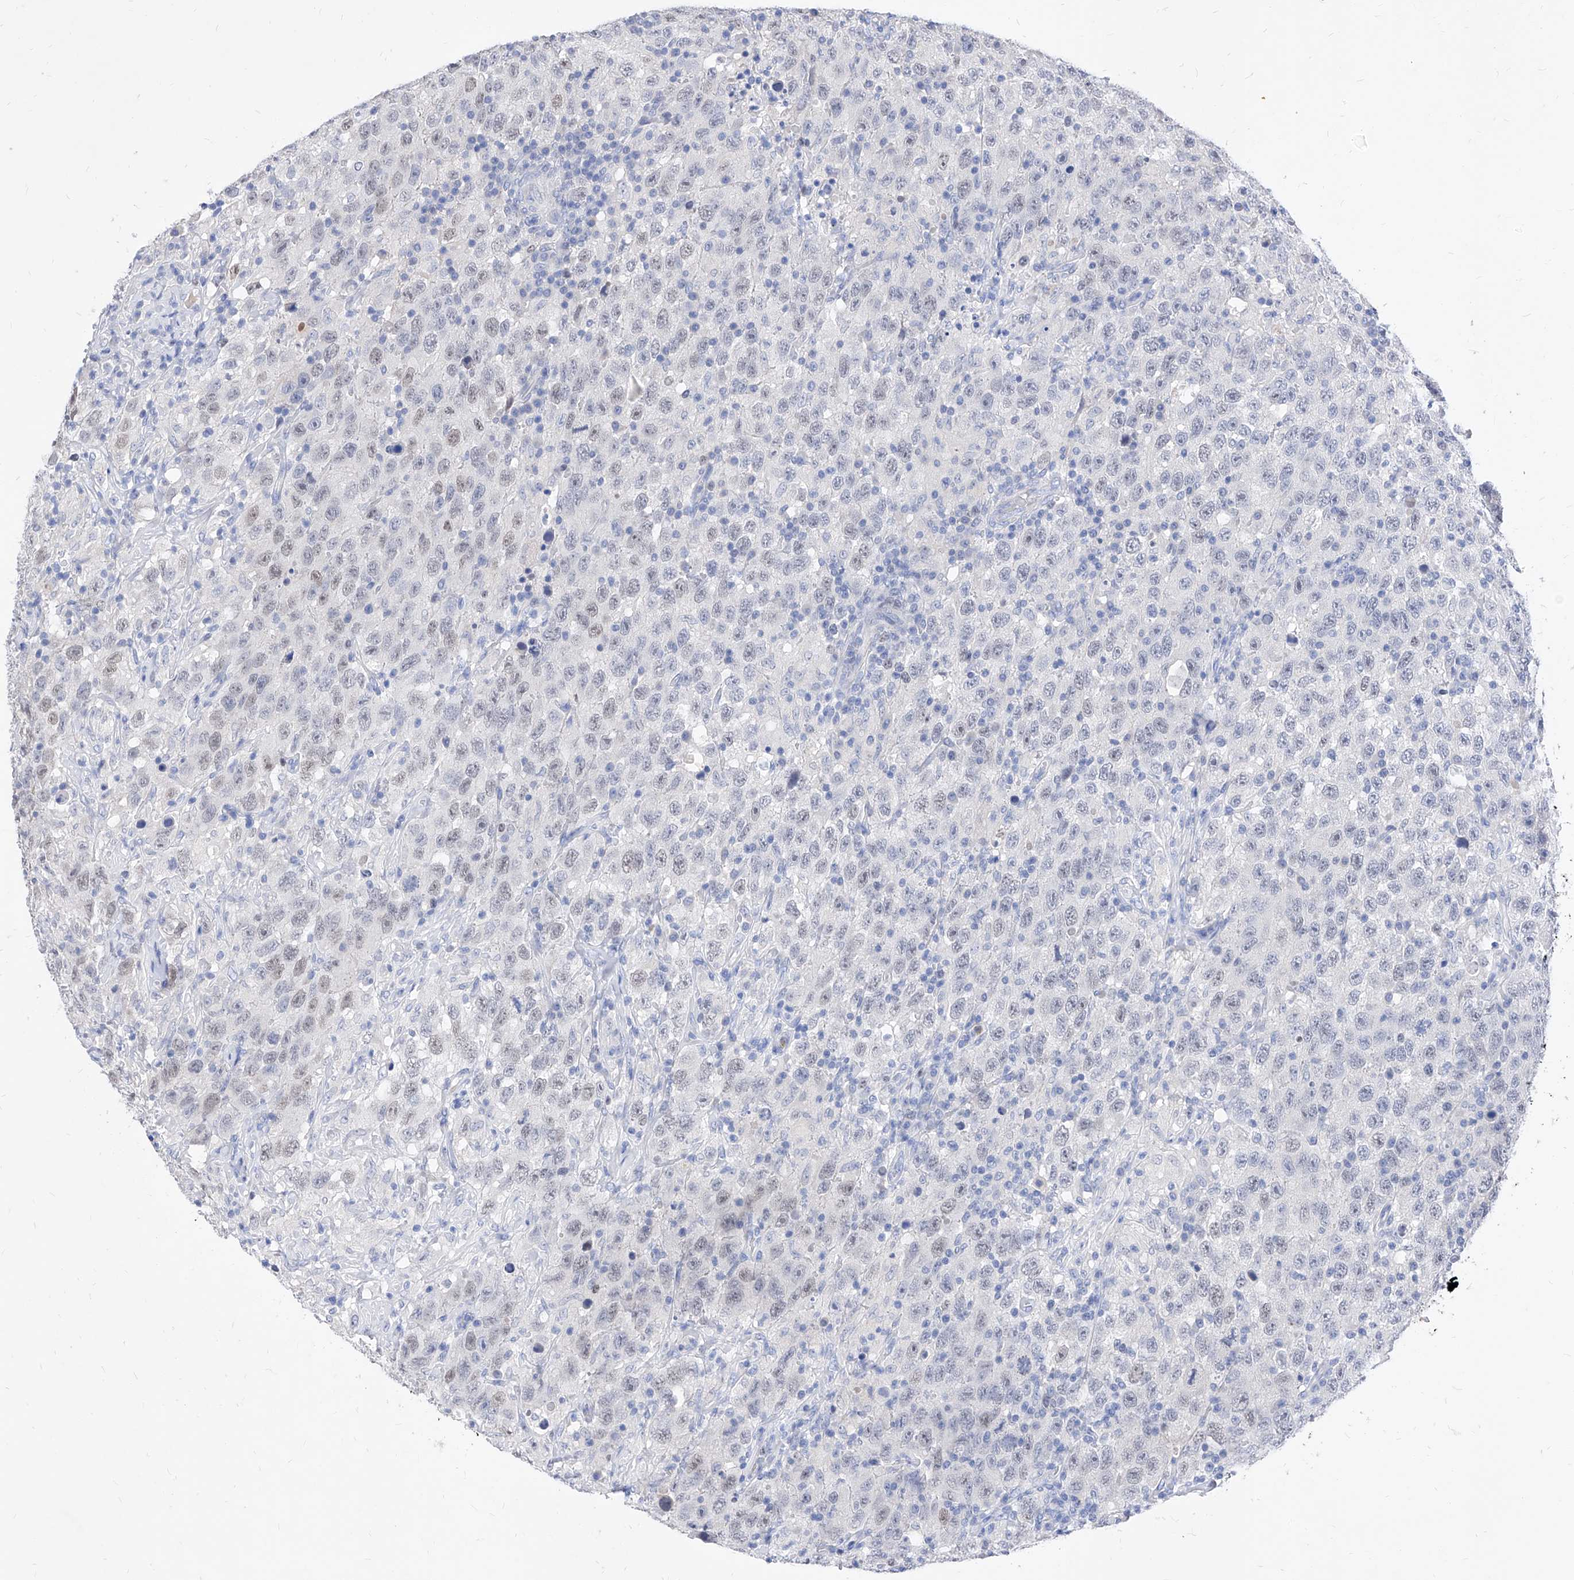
{"staining": {"intensity": "weak", "quantity": "<25%", "location": "cytoplasmic/membranous"}, "tissue": "testis cancer", "cell_type": "Tumor cells", "image_type": "cancer", "snomed": [{"axis": "morphology", "description": "Seminoma, NOS"}, {"axis": "topography", "description": "Testis"}], "caption": "An immunohistochemistry photomicrograph of testis cancer (seminoma) is shown. There is no staining in tumor cells of testis cancer (seminoma).", "gene": "VAX1", "patient": {"sex": "male", "age": 65}}